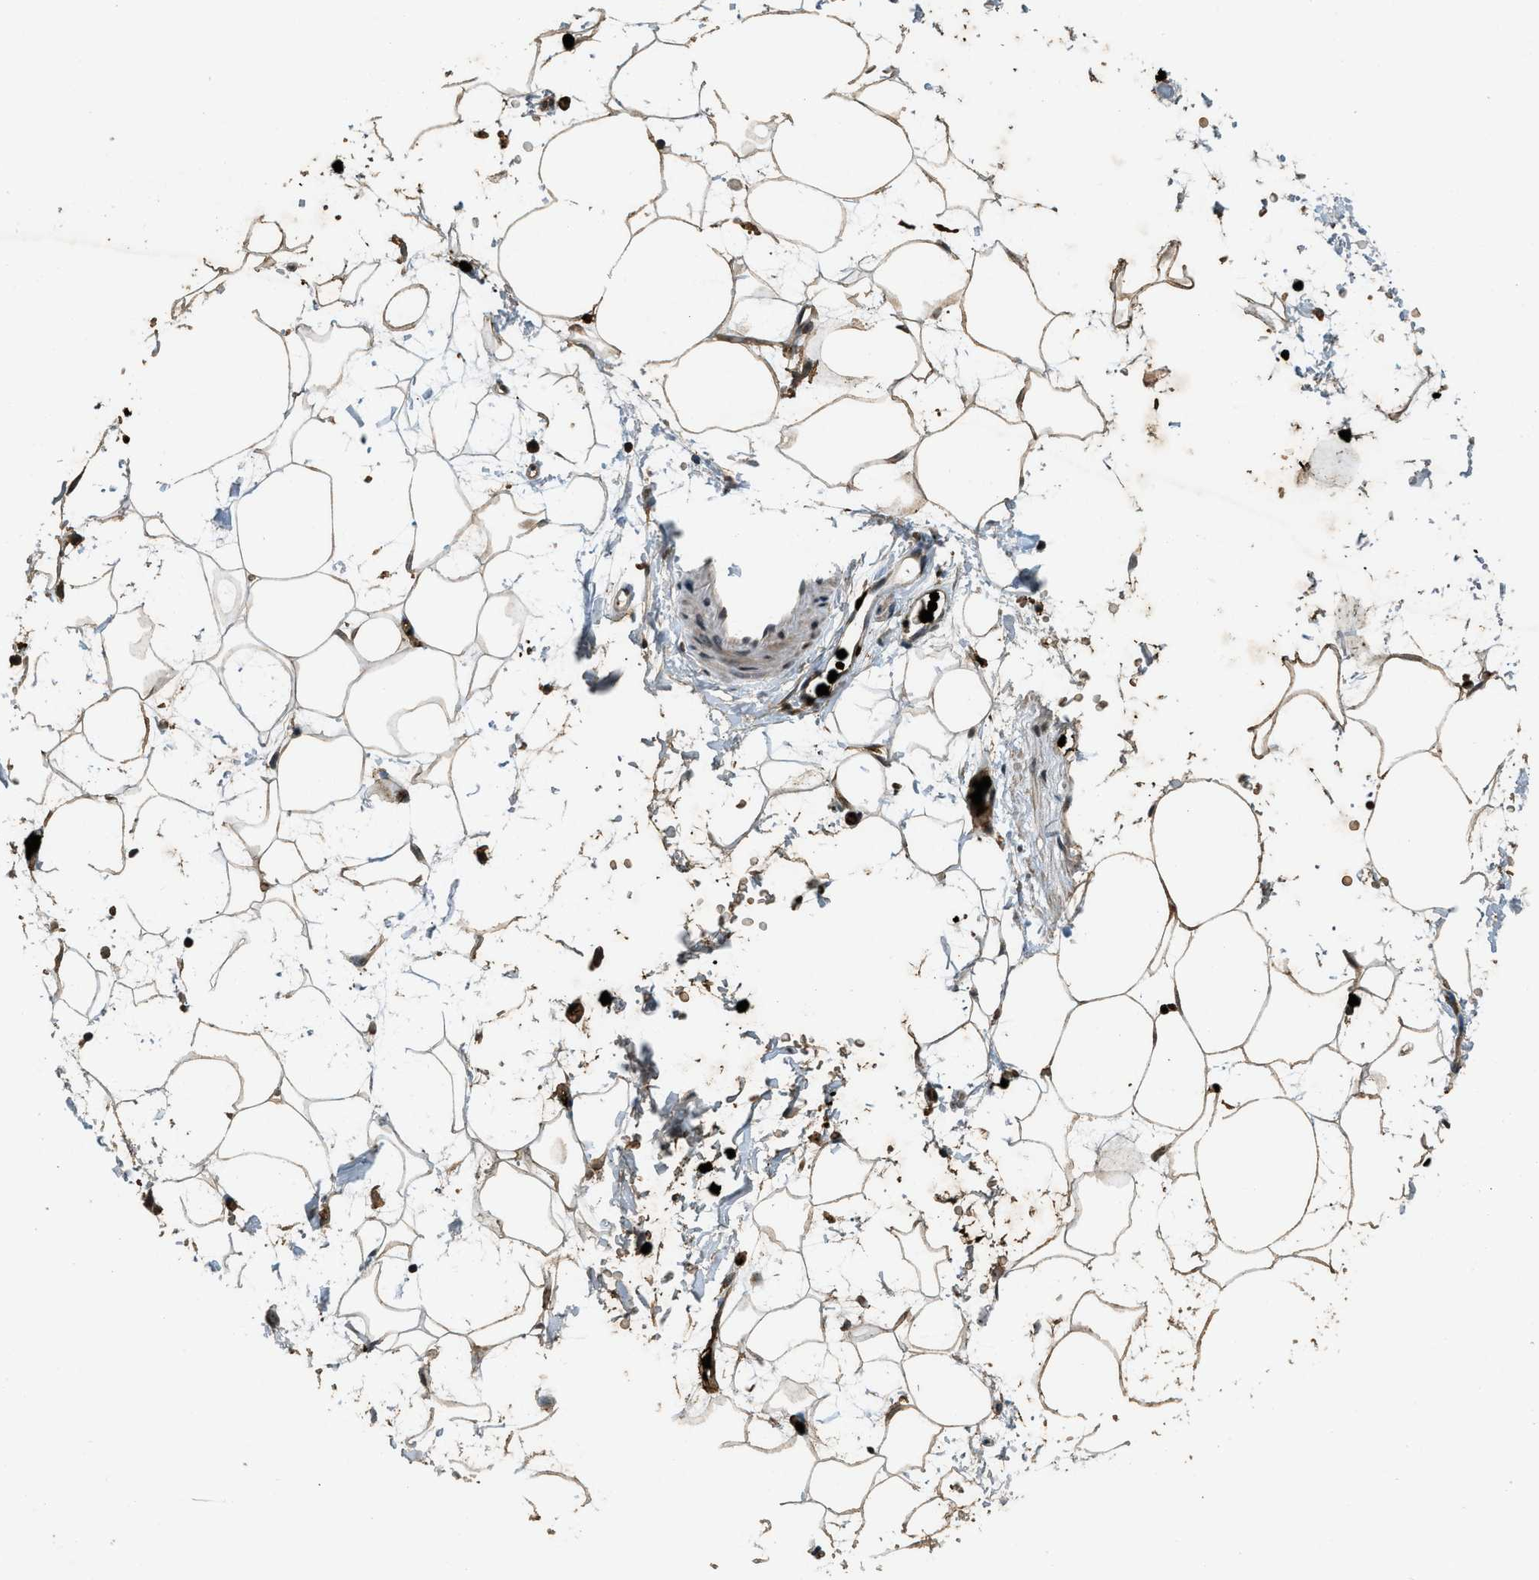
{"staining": {"intensity": "moderate", "quantity": ">75%", "location": "cytoplasmic/membranous,nuclear"}, "tissue": "adipose tissue", "cell_type": "Adipocytes", "image_type": "normal", "snomed": [{"axis": "morphology", "description": "Normal tissue, NOS"}, {"axis": "topography", "description": "Soft tissue"}], "caption": "Protein staining of normal adipose tissue shows moderate cytoplasmic/membranous,nuclear staining in about >75% of adipocytes. The staining was performed using DAB (3,3'-diaminobenzidine) to visualize the protein expression in brown, while the nuclei were stained in blue with hematoxylin (Magnification: 20x).", "gene": "RNF141", "patient": {"sex": "male", "age": 72}}